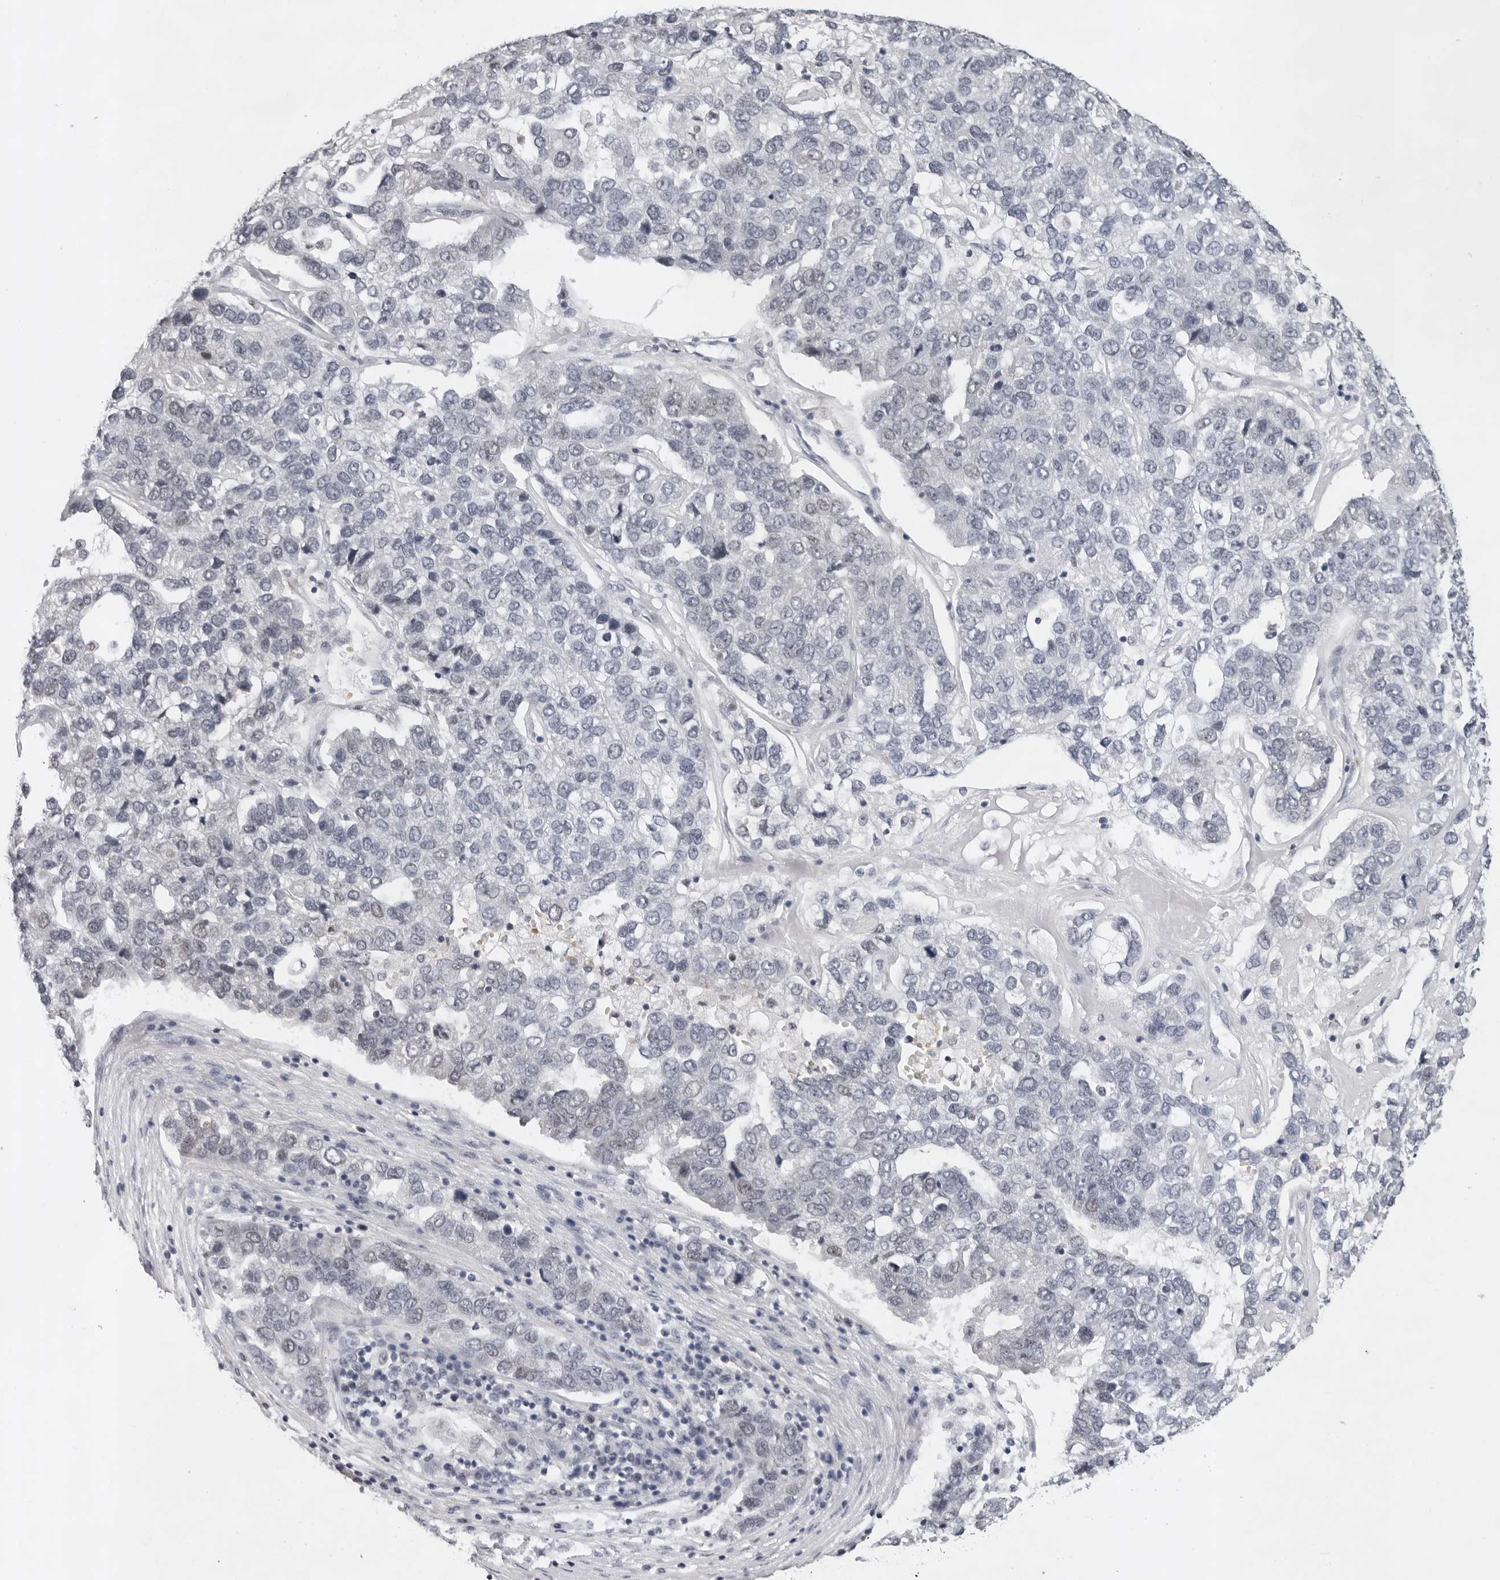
{"staining": {"intensity": "negative", "quantity": "none", "location": "none"}, "tissue": "pancreatic cancer", "cell_type": "Tumor cells", "image_type": "cancer", "snomed": [{"axis": "morphology", "description": "Adenocarcinoma, NOS"}, {"axis": "topography", "description": "Pancreas"}], "caption": "Tumor cells show no significant expression in pancreatic cancer.", "gene": "USP1", "patient": {"sex": "female", "age": 61}}